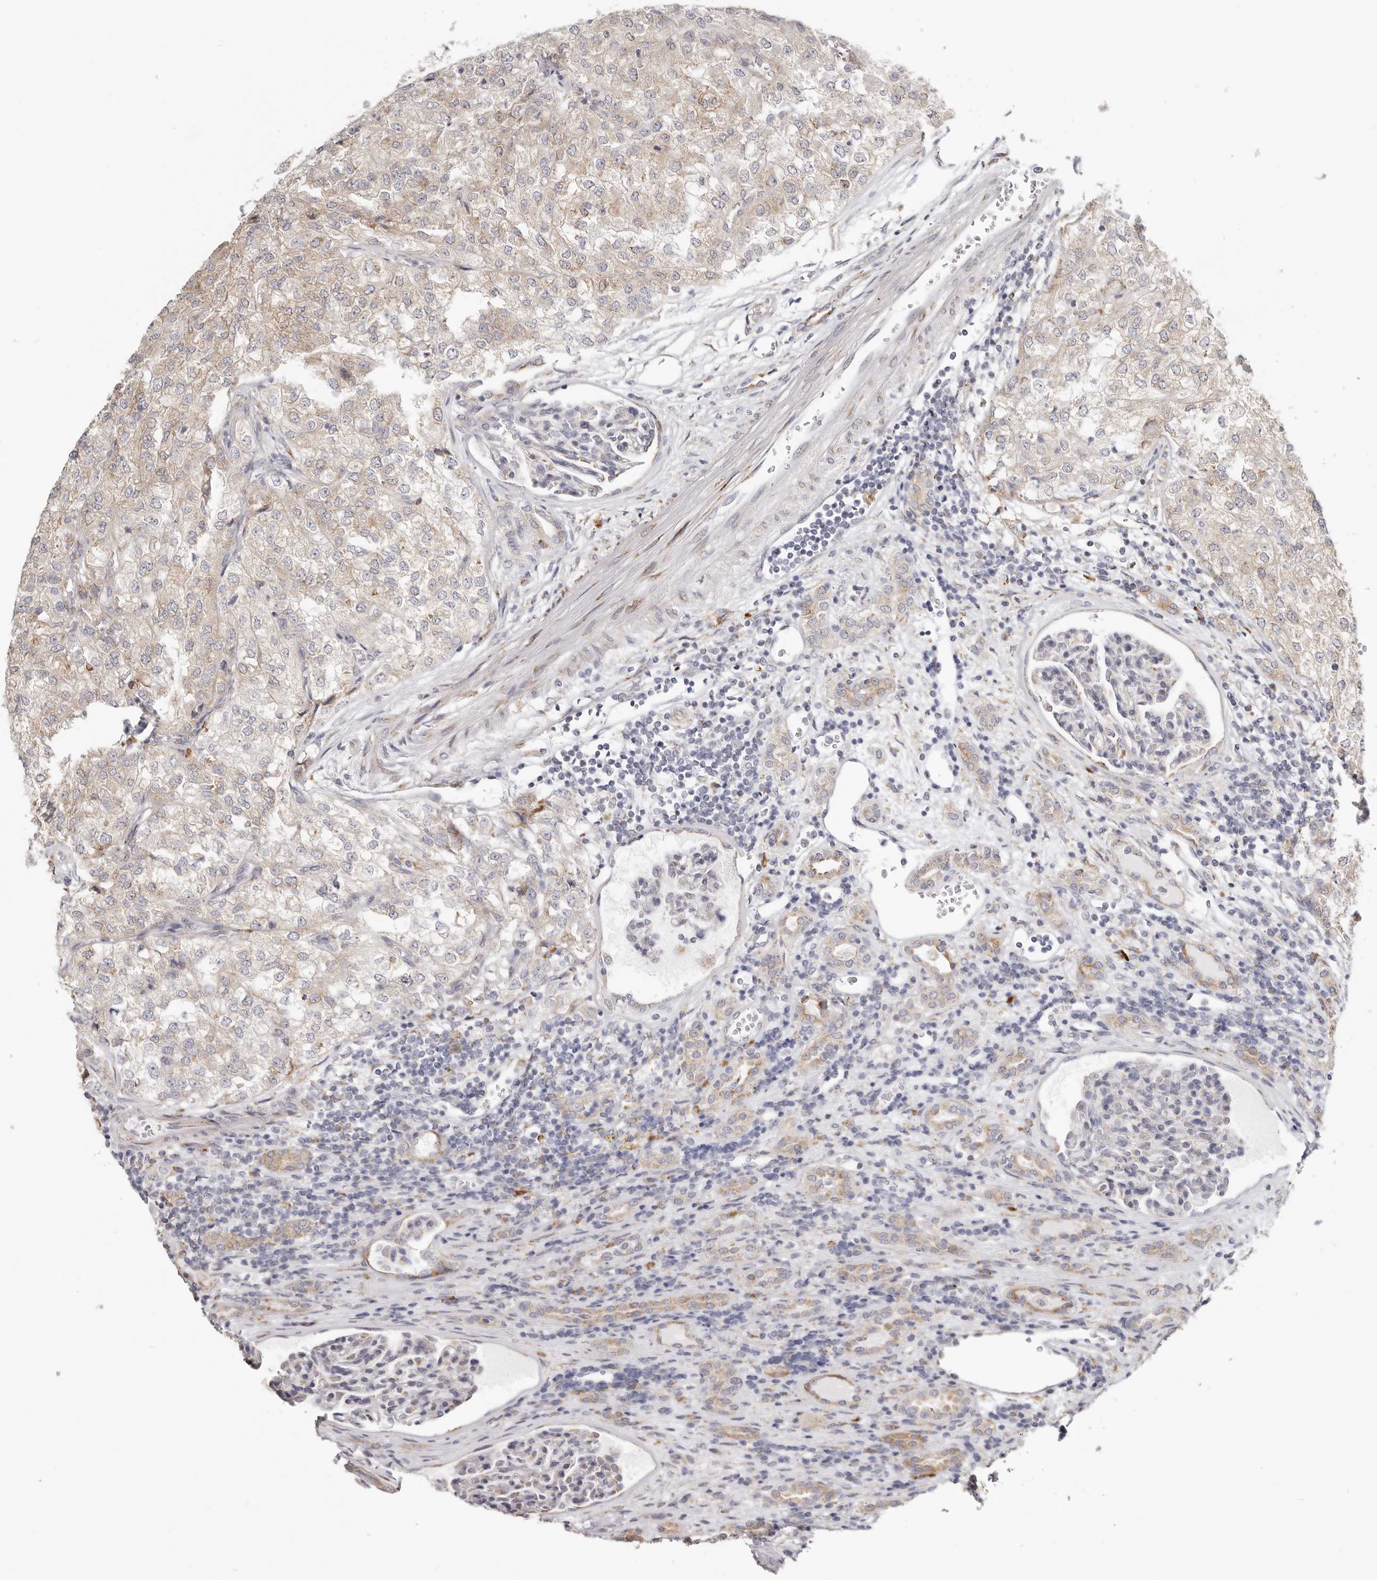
{"staining": {"intensity": "weak", "quantity": "<25%", "location": "cytoplasmic/membranous"}, "tissue": "renal cancer", "cell_type": "Tumor cells", "image_type": "cancer", "snomed": [{"axis": "morphology", "description": "Adenocarcinoma, NOS"}, {"axis": "topography", "description": "Kidney"}], "caption": "Photomicrograph shows no protein staining in tumor cells of adenocarcinoma (renal) tissue.", "gene": "IL32", "patient": {"sex": "female", "age": 54}}